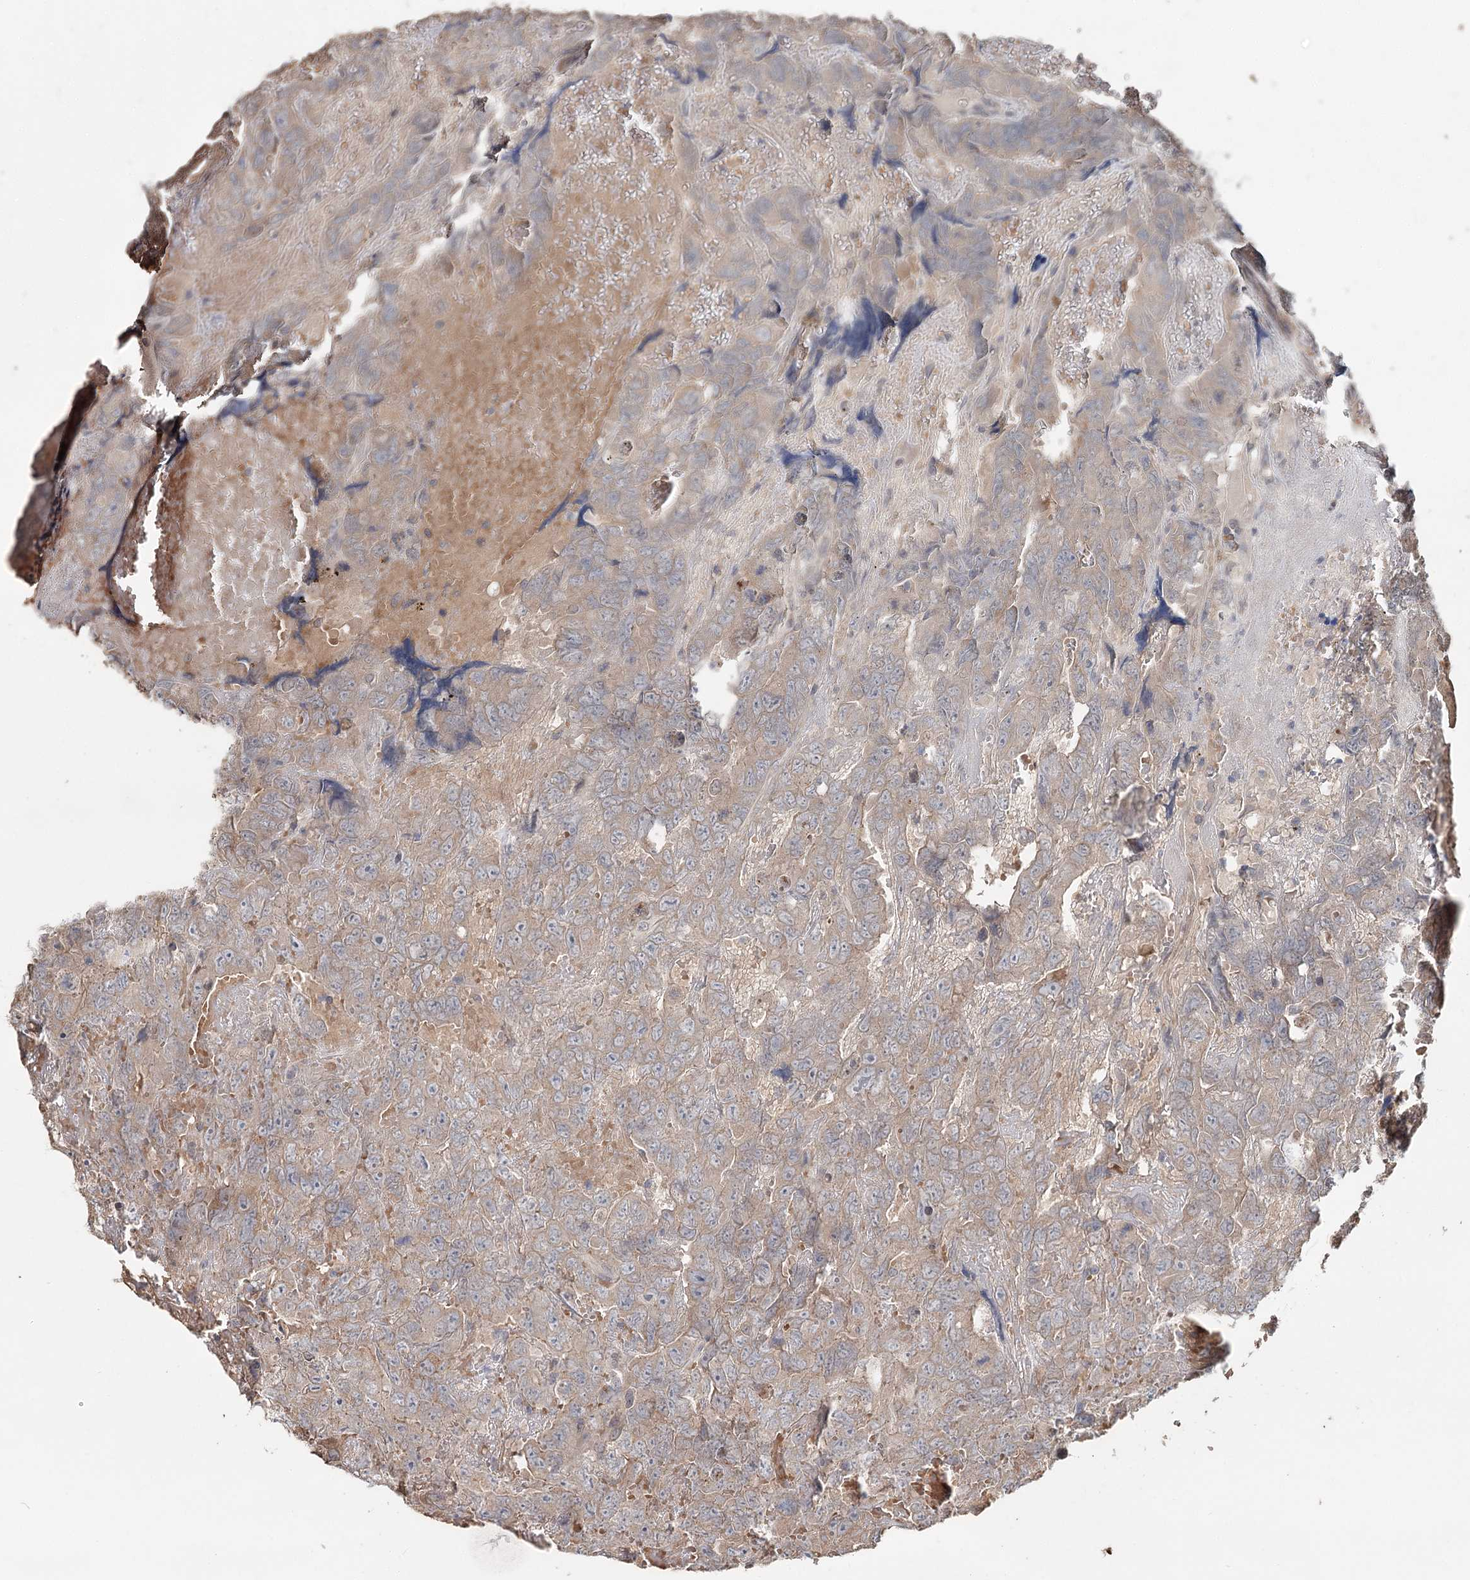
{"staining": {"intensity": "weak", "quantity": ">75%", "location": "cytoplasmic/membranous"}, "tissue": "testis cancer", "cell_type": "Tumor cells", "image_type": "cancer", "snomed": [{"axis": "morphology", "description": "Carcinoma, Embryonal, NOS"}, {"axis": "topography", "description": "Testis"}], "caption": "A low amount of weak cytoplasmic/membranous positivity is present in about >75% of tumor cells in embryonal carcinoma (testis) tissue.", "gene": "FBXO7", "patient": {"sex": "male", "age": 45}}